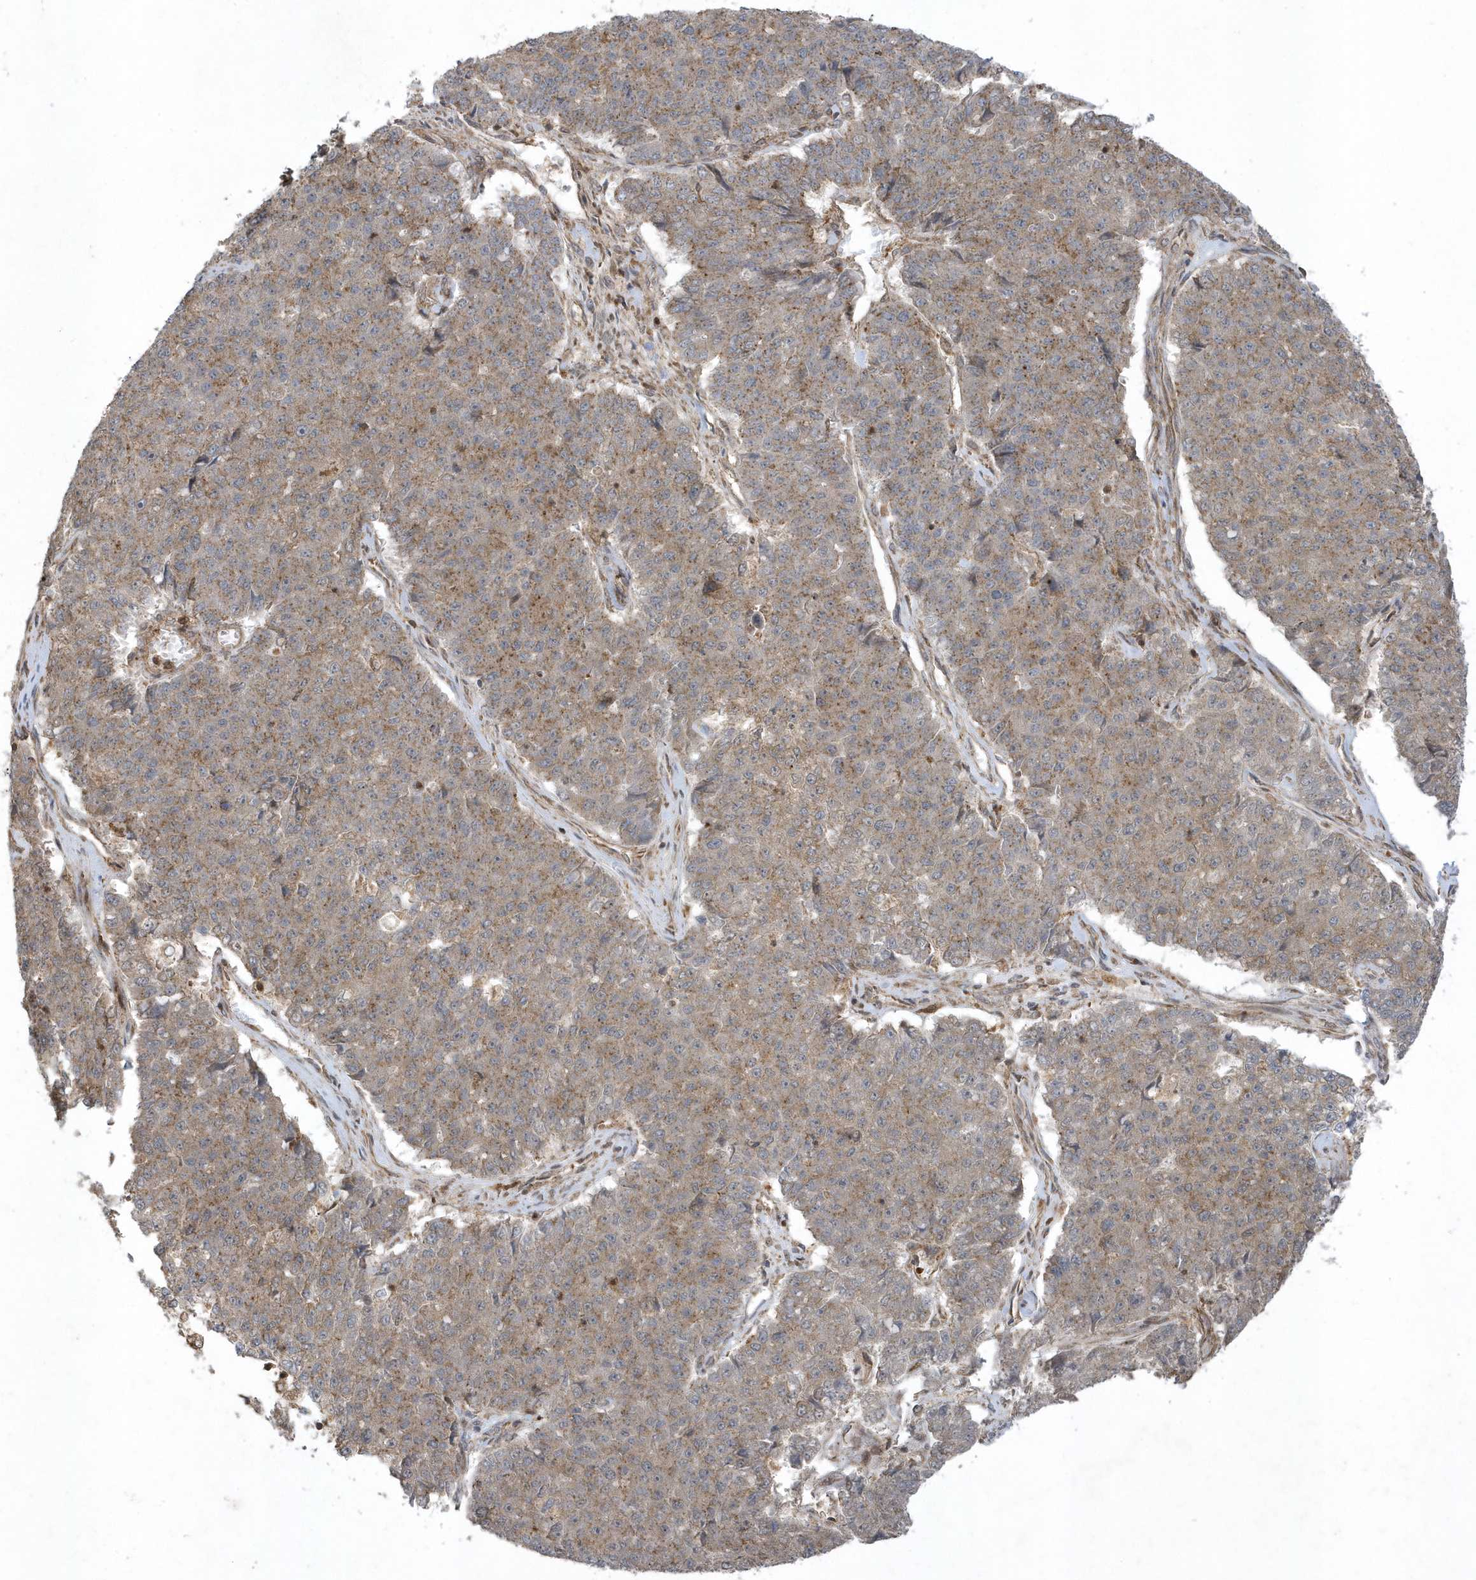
{"staining": {"intensity": "moderate", "quantity": ">75%", "location": "cytoplasmic/membranous"}, "tissue": "pancreatic cancer", "cell_type": "Tumor cells", "image_type": "cancer", "snomed": [{"axis": "morphology", "description": "Adenocarcinoma, NOS"}, {"axis": "topography", "description": "Pancreas"}], "caption": "An immunohistochemistry (IHC) image of tumor tissue is shown. Protein staining in brown labels moderate cytoplasmic/membranous positivity in pancreatic cancer (adenocarcinoma) within tumor cells. Nuclei are stained in blue.", "gene": "STAMBP", "patient": {"sex": "male", "age": 50}}